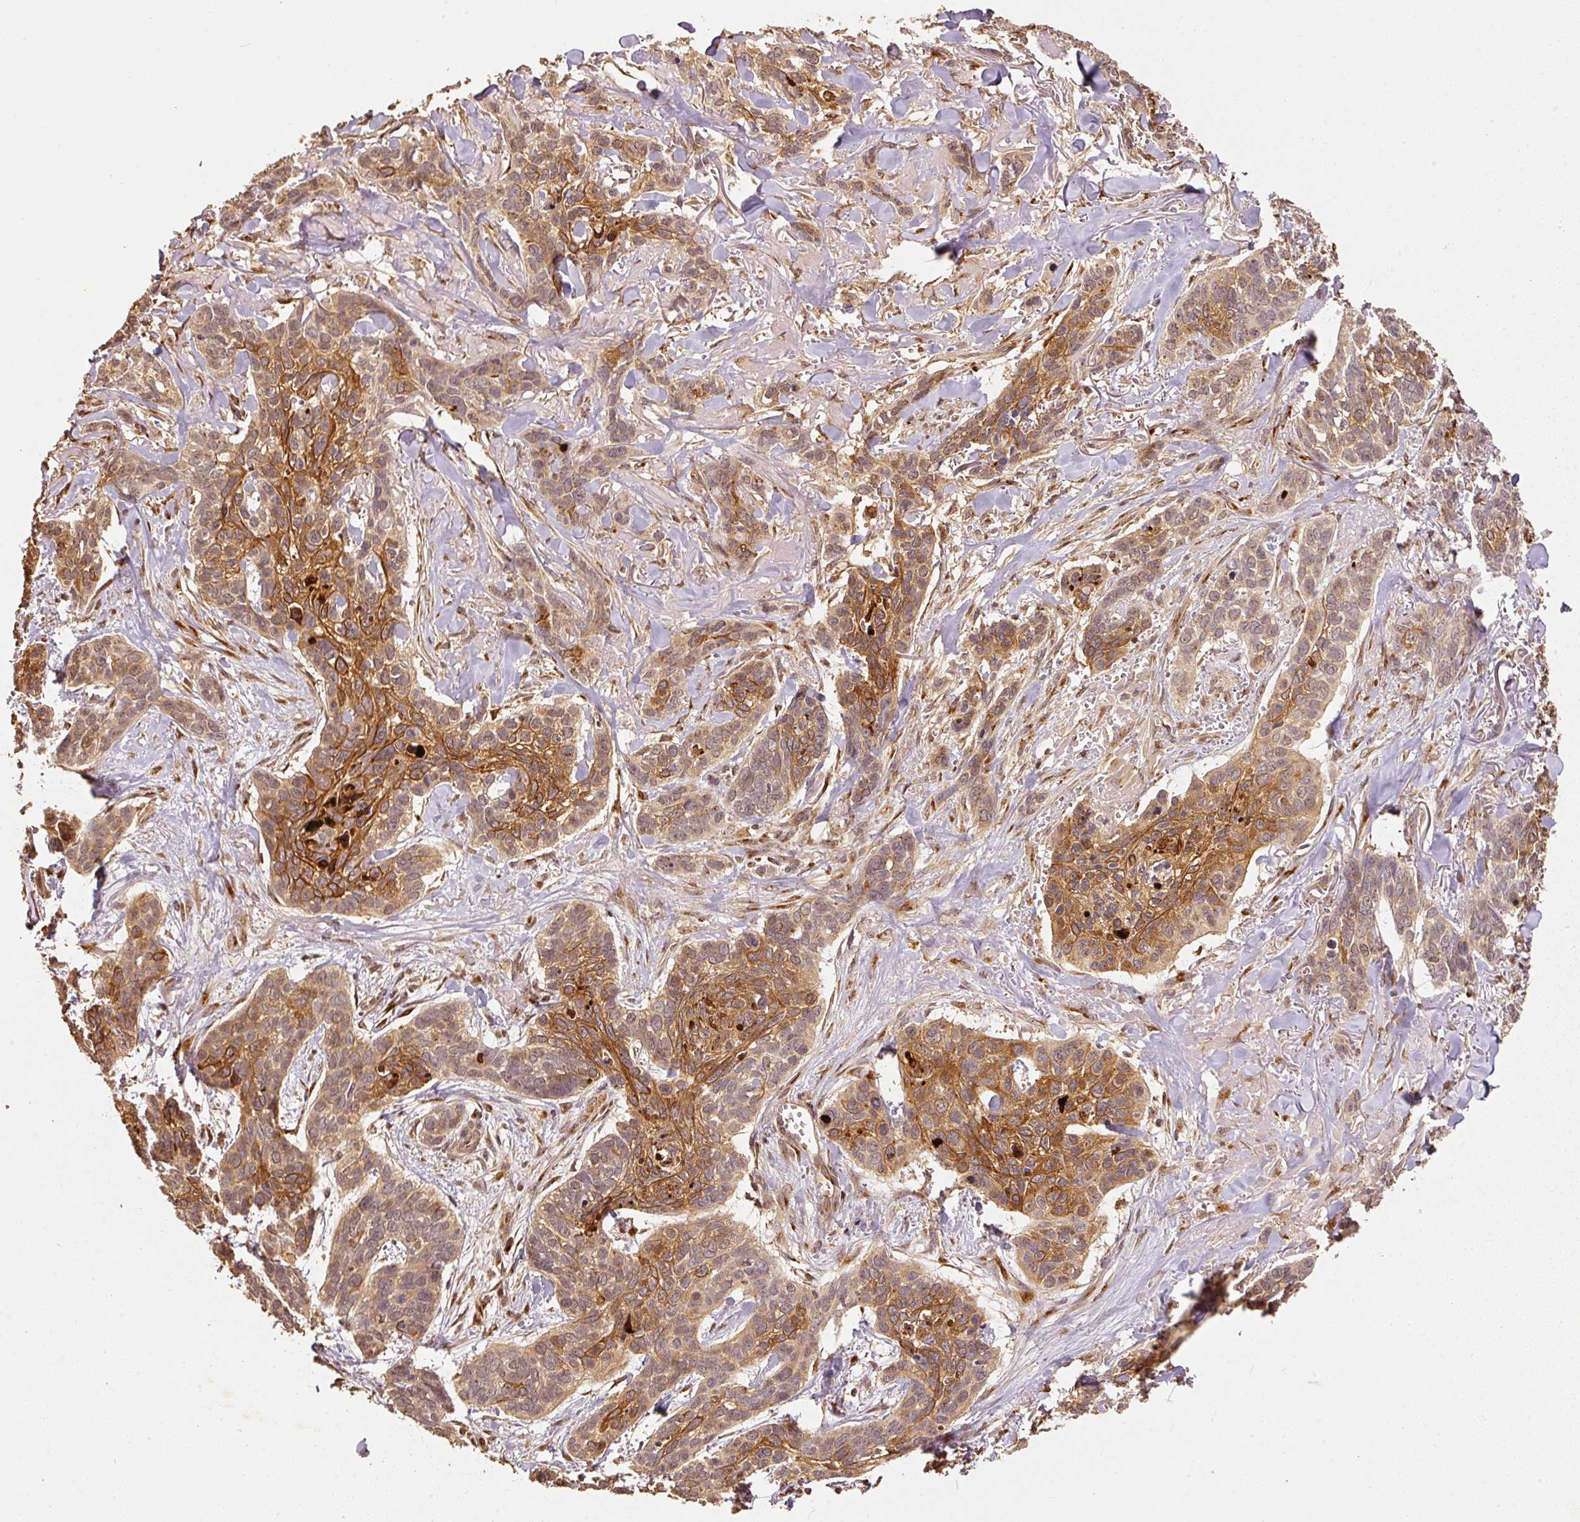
{"staining": {"intensity": "moderate", "quantity": ">75%", "location": "cytoplasmic/membranous"}, "tissue": "skin cancer", "cell_type": "Tumor cells", "image_type": "cancer", "snomed": [{"axis": "morphology", "description": "Basal cell carcinoma"}, {"axis": "topography", "description": "Skin"}], "caption": "Protein staining of skin cancer tissue exhibits moderate cytoplasmic/membranous expression in approximately >75% of tumor cells.", "gene": "FUT8", "patient": {"sex": "male", "age": 86}}